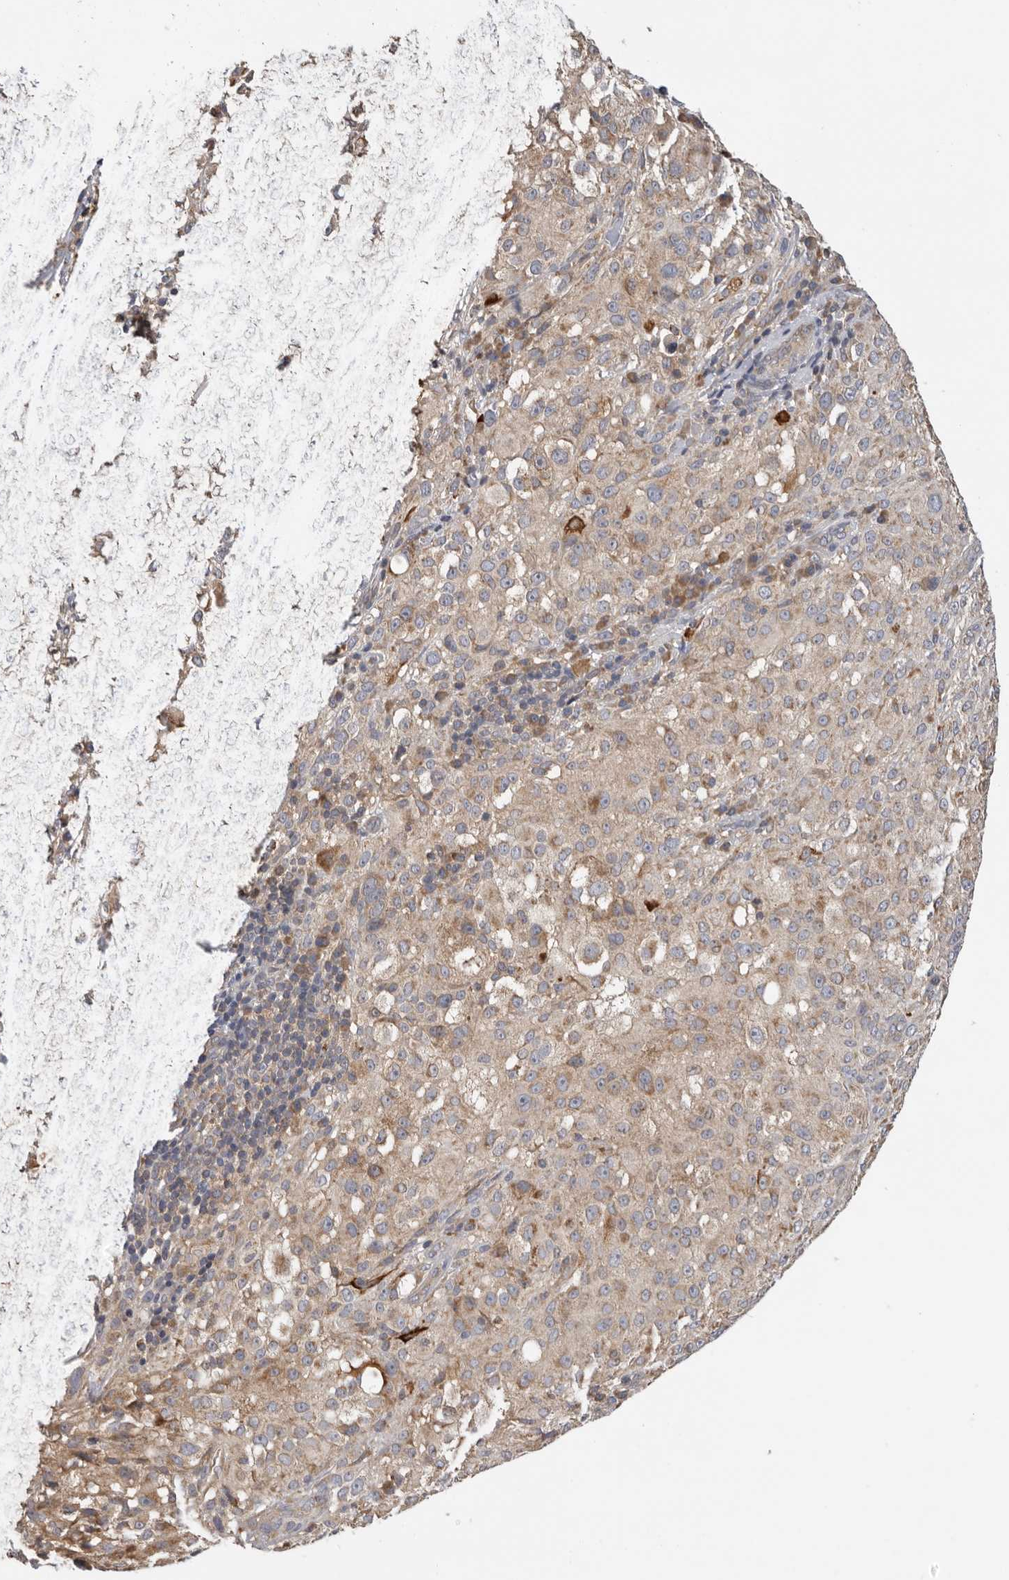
{"staining": {"intensity": "moderate", "quantity": ">75%", "location": "cytoplasmic/membranous"}, "tissue": "melanoma", "cell_type": "Tumor cells", "image_type": "cancer", "snomed": [{"axis": "morphology", "description": "Necrosis, NOS"}, {"axis": "morphology", "description": "Malignant melanoma, NOS"}, {"axis": "topography", "description": "Skin"}], "caption": "Malignant melanoma stained with DAB immunohistochemistry exhibits medium levels of moderate cytoplasmic/membranous positivity in about >75% of tumor cells.", "gene": "PPP1R42", "patient": {"sex": "female", "age": 87}}